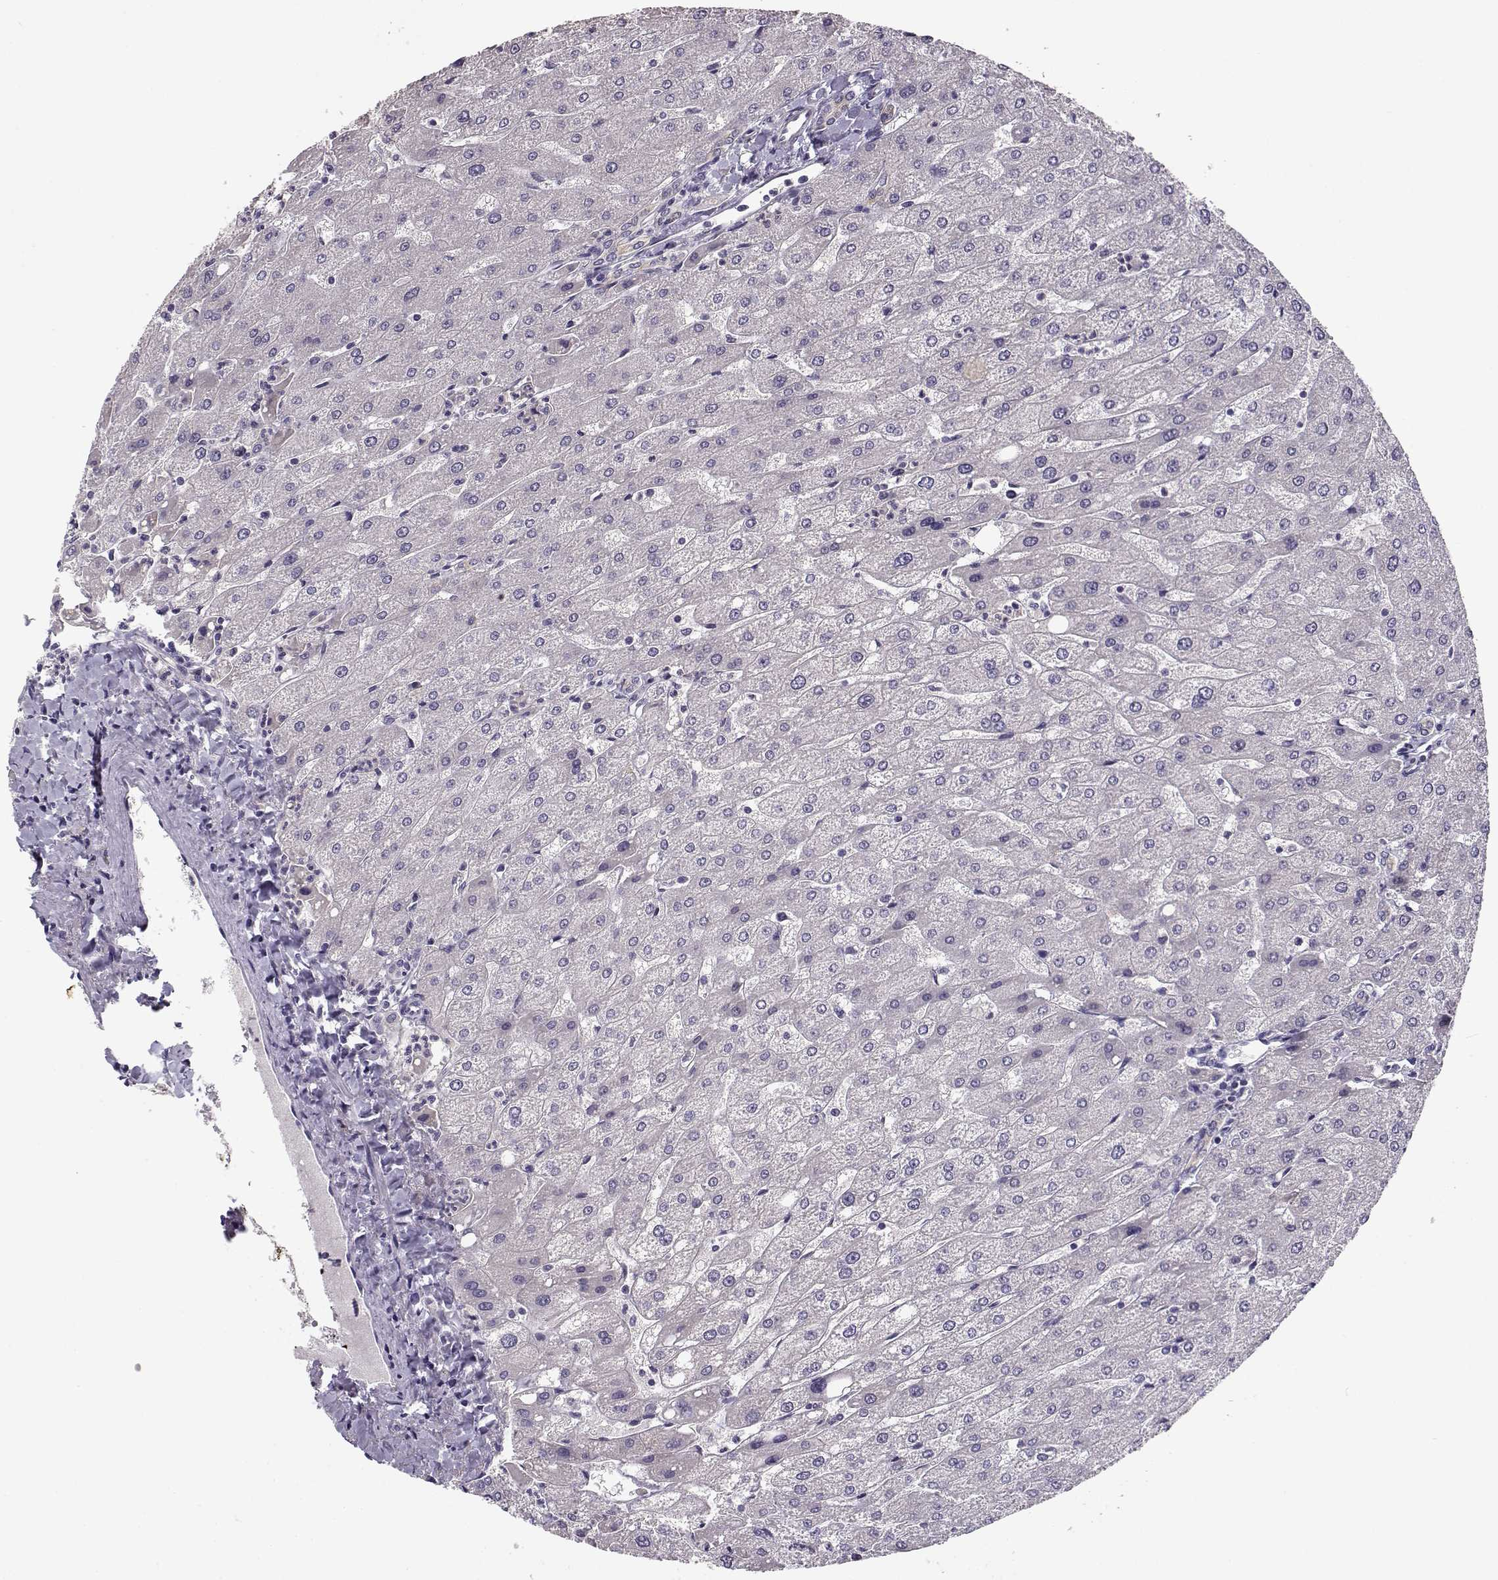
{"staining": {"intensity": "negative", "quantity": "none", "location": "none"}, "tissue": "liver", "cell_type": "Cholangiocytes", "image_type": "normal", "snomed": [{"axis": "morphology", "description": "Normal tissue, NOS"}, {"axis": "topography", "description": "Liver"}], "caption": "DAB immunohistochemical staining of normal liver shows no significant positivity in cholangiocytes. The staining was performed using DAB (3,3'-diaminobenzidine) to visualize the protein expression in brown, while the nuclei were stained in blue with hematoxylin (Magnification: 20x).", "gene": "TMEM145", "patient": {"sex": "male", "age": 67}}